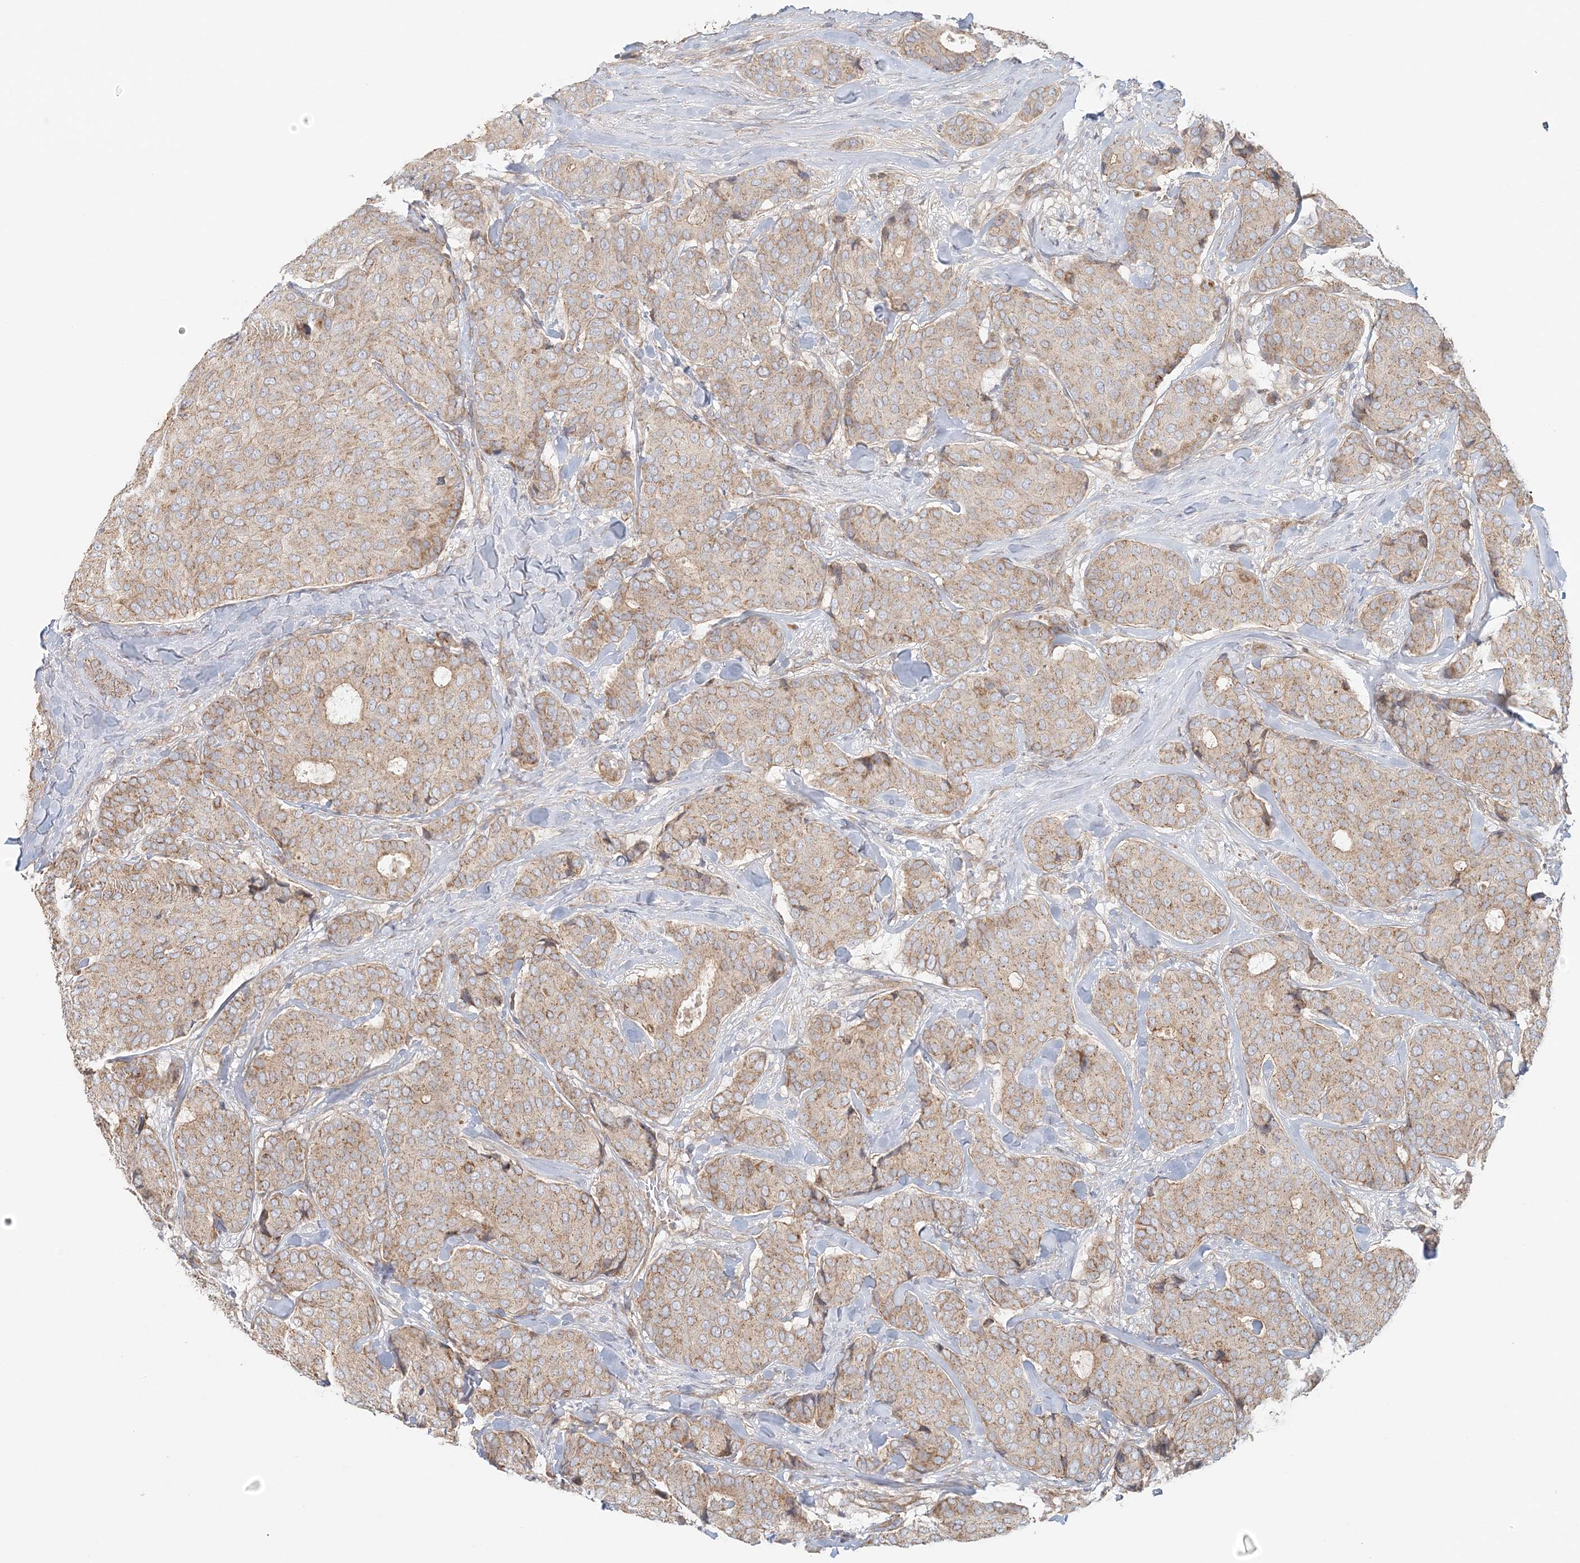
{"staining": {"intensity": "weak", "quantity": ">75%", "location": "cytoplasmic/membranous"}, "tissue": "breast cancer", "cell_type": "Tumor cells", "image_type": "cancer", "snomed": [{"axis": "morphology", "description": "Duct carcinoma"}, {"axis": "topography", "description": "Breast"}], "caption": "This is a micrograph of immunohistochemistry (IHC) staining of breast intraductal carcinoma, which shows weak staining in the cytoplasmic/membranous of tumor cells.", "gene": "KIAA0232", "patient": {"sex": "female", "age": 75}}